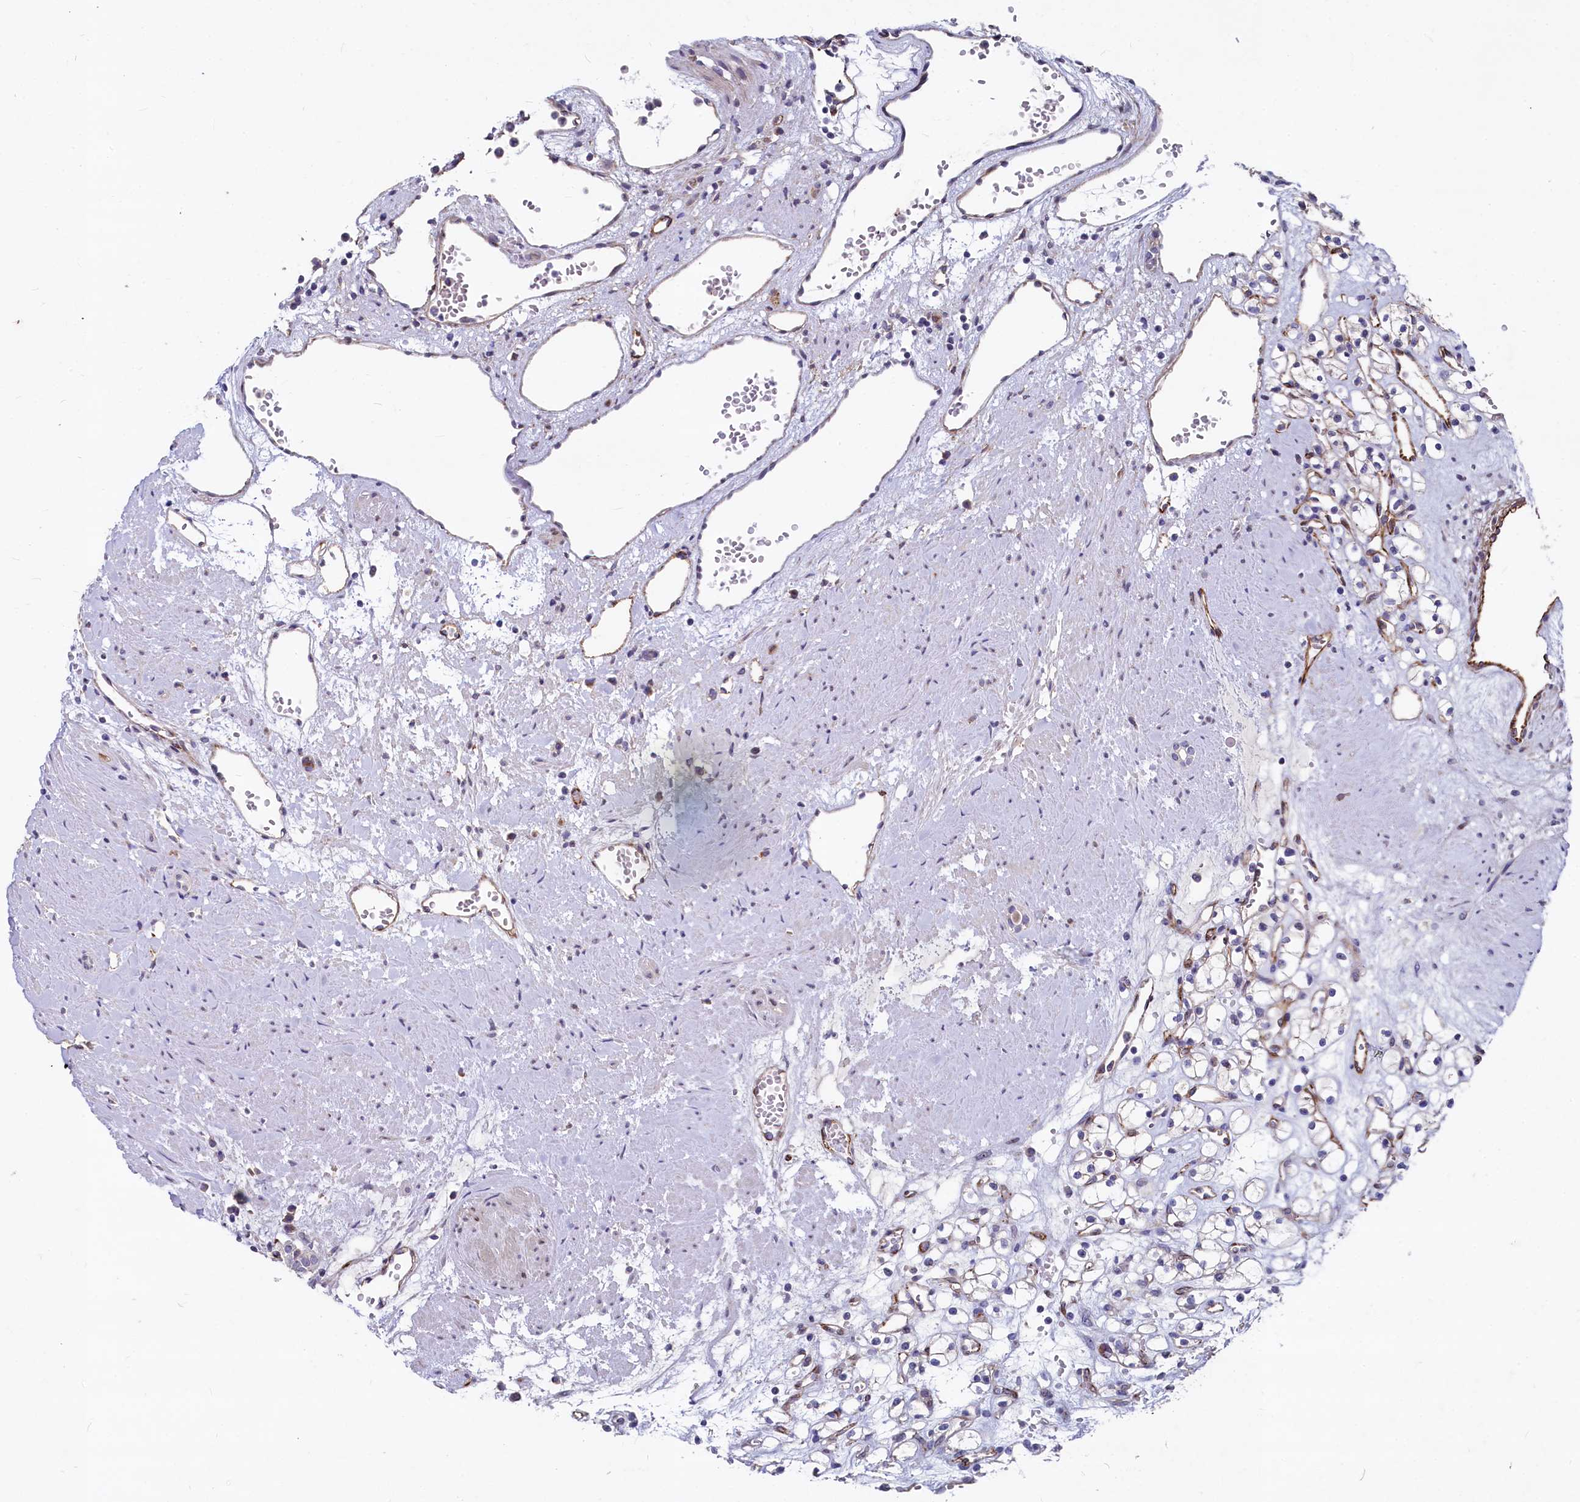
{"staining": {"intensity": "weak", "quantity": "25%-75%", "location": "cytoplasmic/membranous"}, "tissue": "renal cancer", "cell_type": "Tumor cells", "image_type": "cancer", "snomed": [{"axis": "morphology", "description": "Adenocarcinoma, NOS"}, {"axis": "topography", "description": "Kidney"}], "caption": "Renal cancer stained with DAB (3,3'-diaminobenzidine) immunohistochemistry (IHC) displays low levels of weak cytoplasmic/membranous expression in about 25%-75% of tumor cells.", "gene": "ASXL3", "patient": {"sex": "female", "age": 59}}